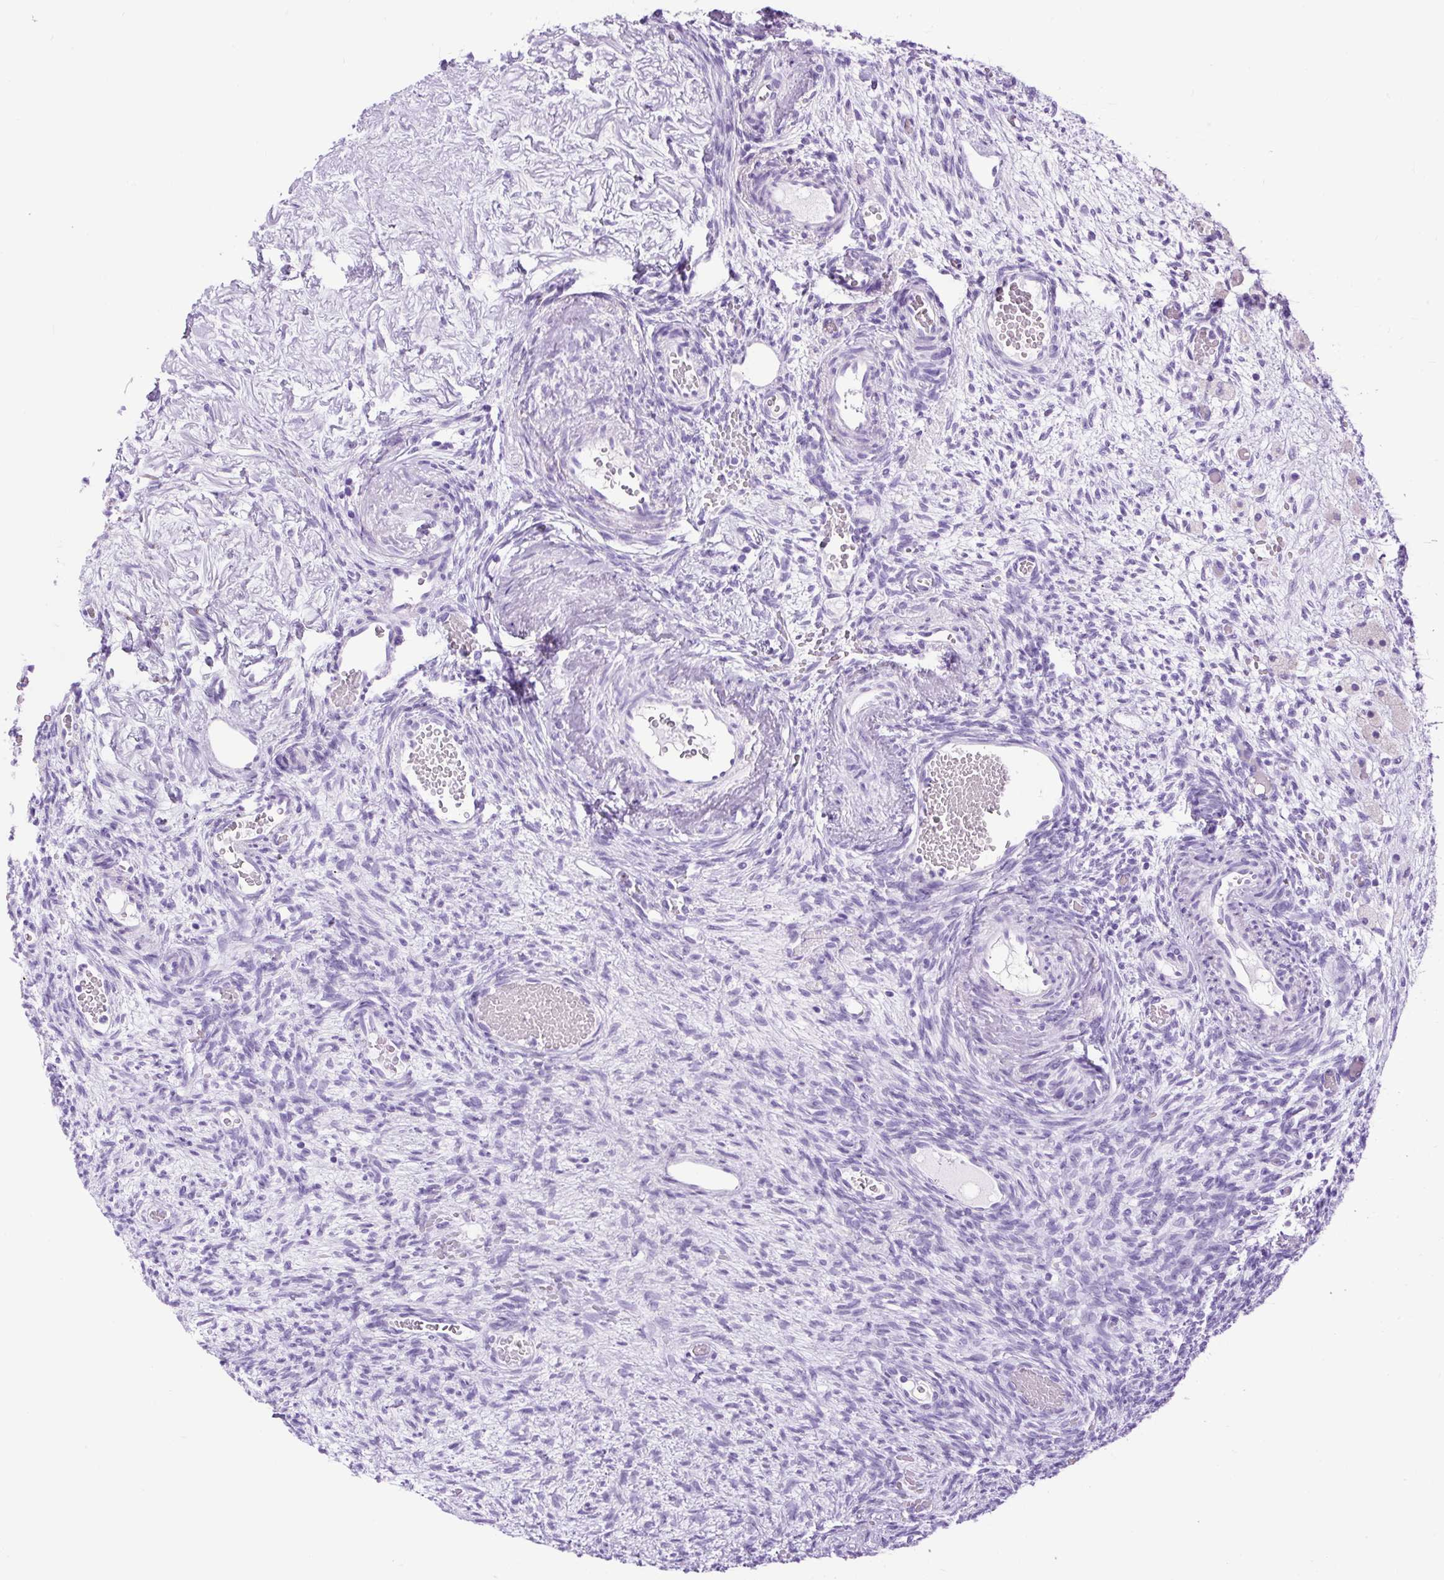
{"staining": {"intensity": "negative", "quantity": "none", "location": "none"}, "tissue": "ovary", "cell_type": "Follicle cells", "image_type": "normal", "snomed": [{"axis": "morphology", "description": "Normal tissue, NOS"}, {"axis": "topography", "description": "Ovary"}], "caption": "Follicle cells show no significant protein positivity in normal ovary. Brightfield microscopy of immunohistochemistry stained with DAB (3,3'-diaminobenzidine) (brown) and hematoxylin (blue), captured at high magnification.", "gene": "RACGAP1", "patient": {"sex": "female", "age": 67}}